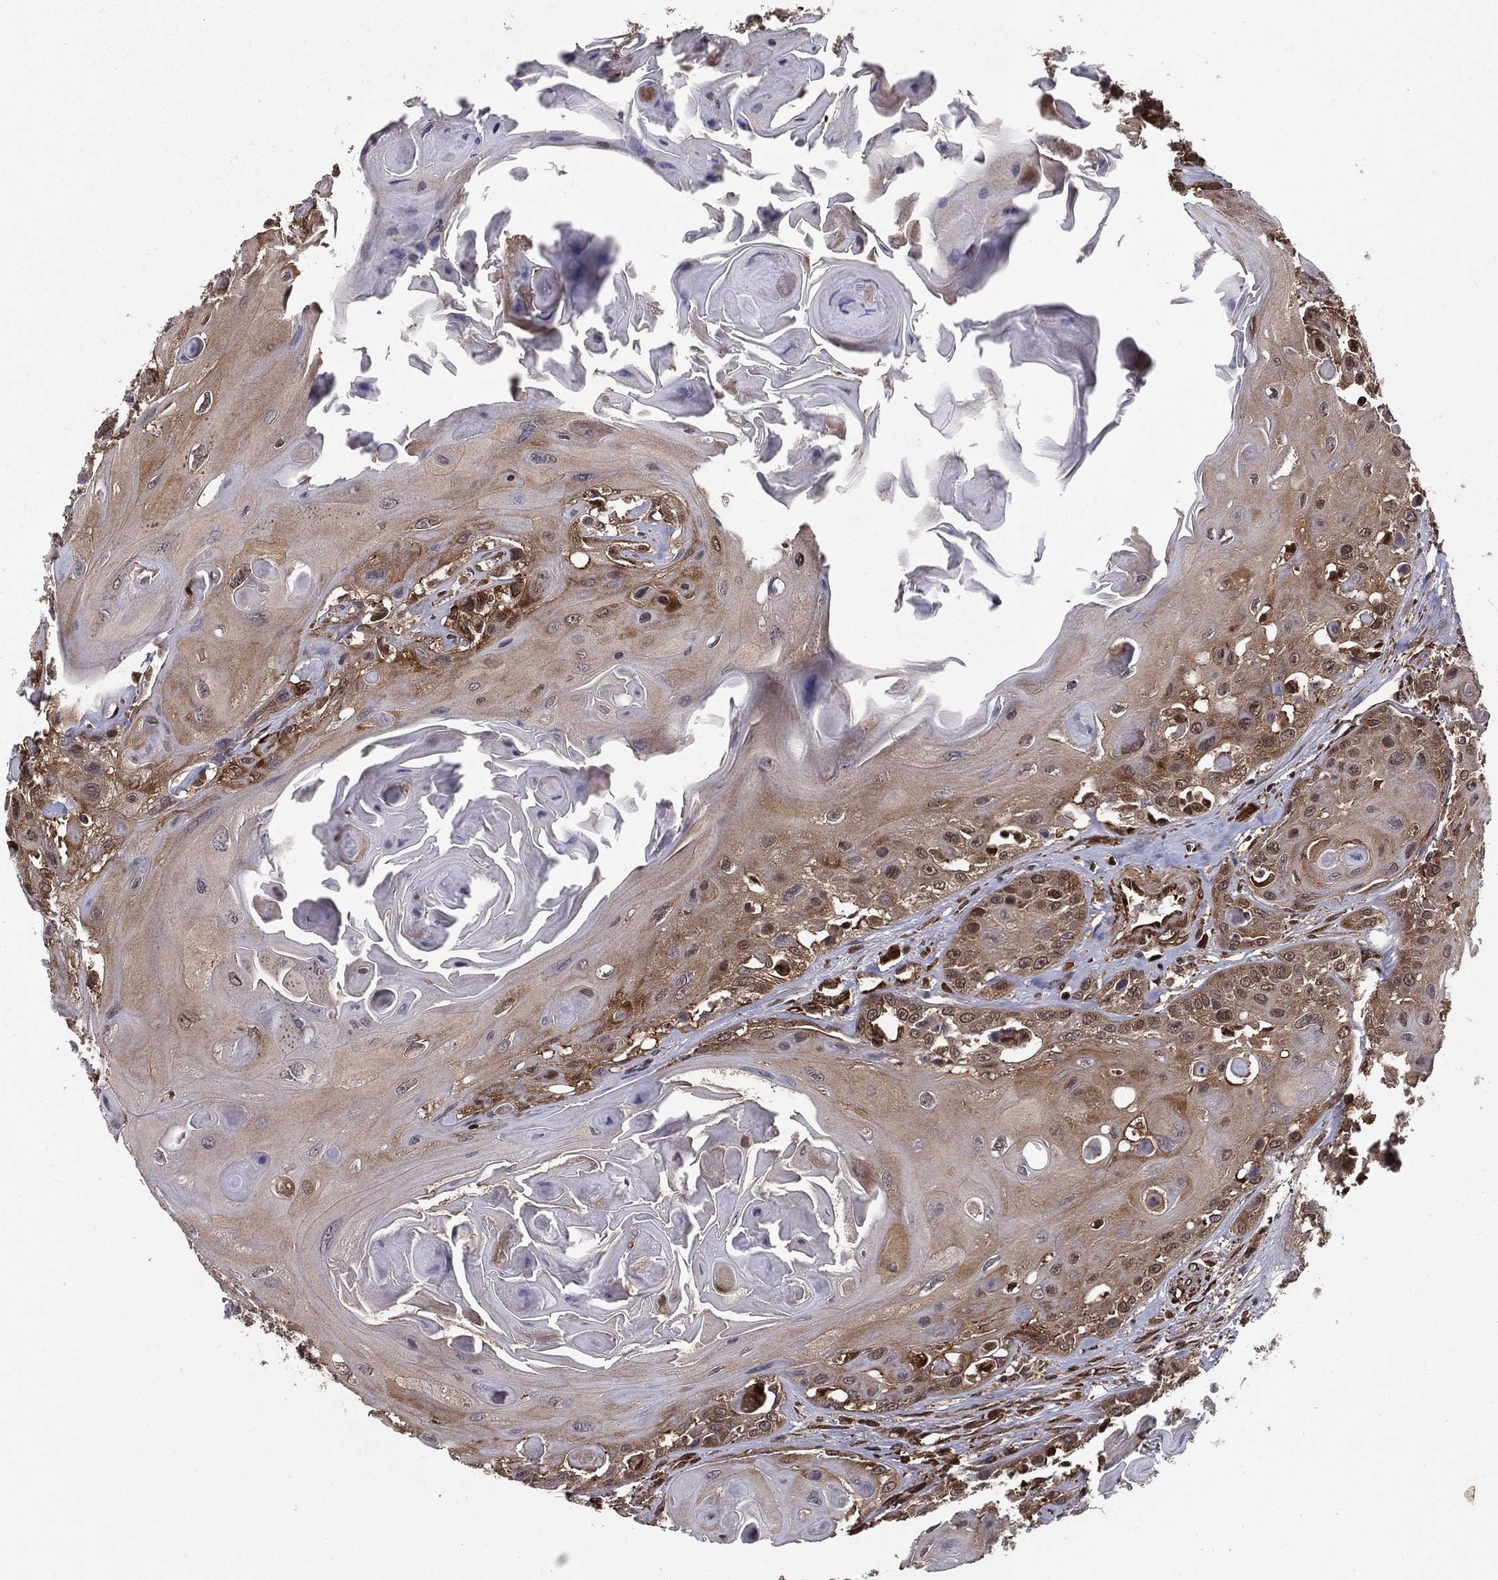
{"staining": {"intensity": "weak", "quantity": "25%-75%", "location": "cytoplasmic/membranous"}, "tissue": "head and neck cancer", "cell_type": "Tumor cells", "image_type": "cancer", "snomed": [{"axis": "morphology", "description": "Squamous cell carcinoma, NOS"}, {"axis": "topography", "description": "Head-Neck"}], "caption": "Protein staining of head and neck squamous cell carcinoma tissue exhibits weak cytoplasmic/membranous positivity in approximately 25%-75% of tumor cells.", "gene": "CERS2", "patient": {"sex": "female", "age": 59}}